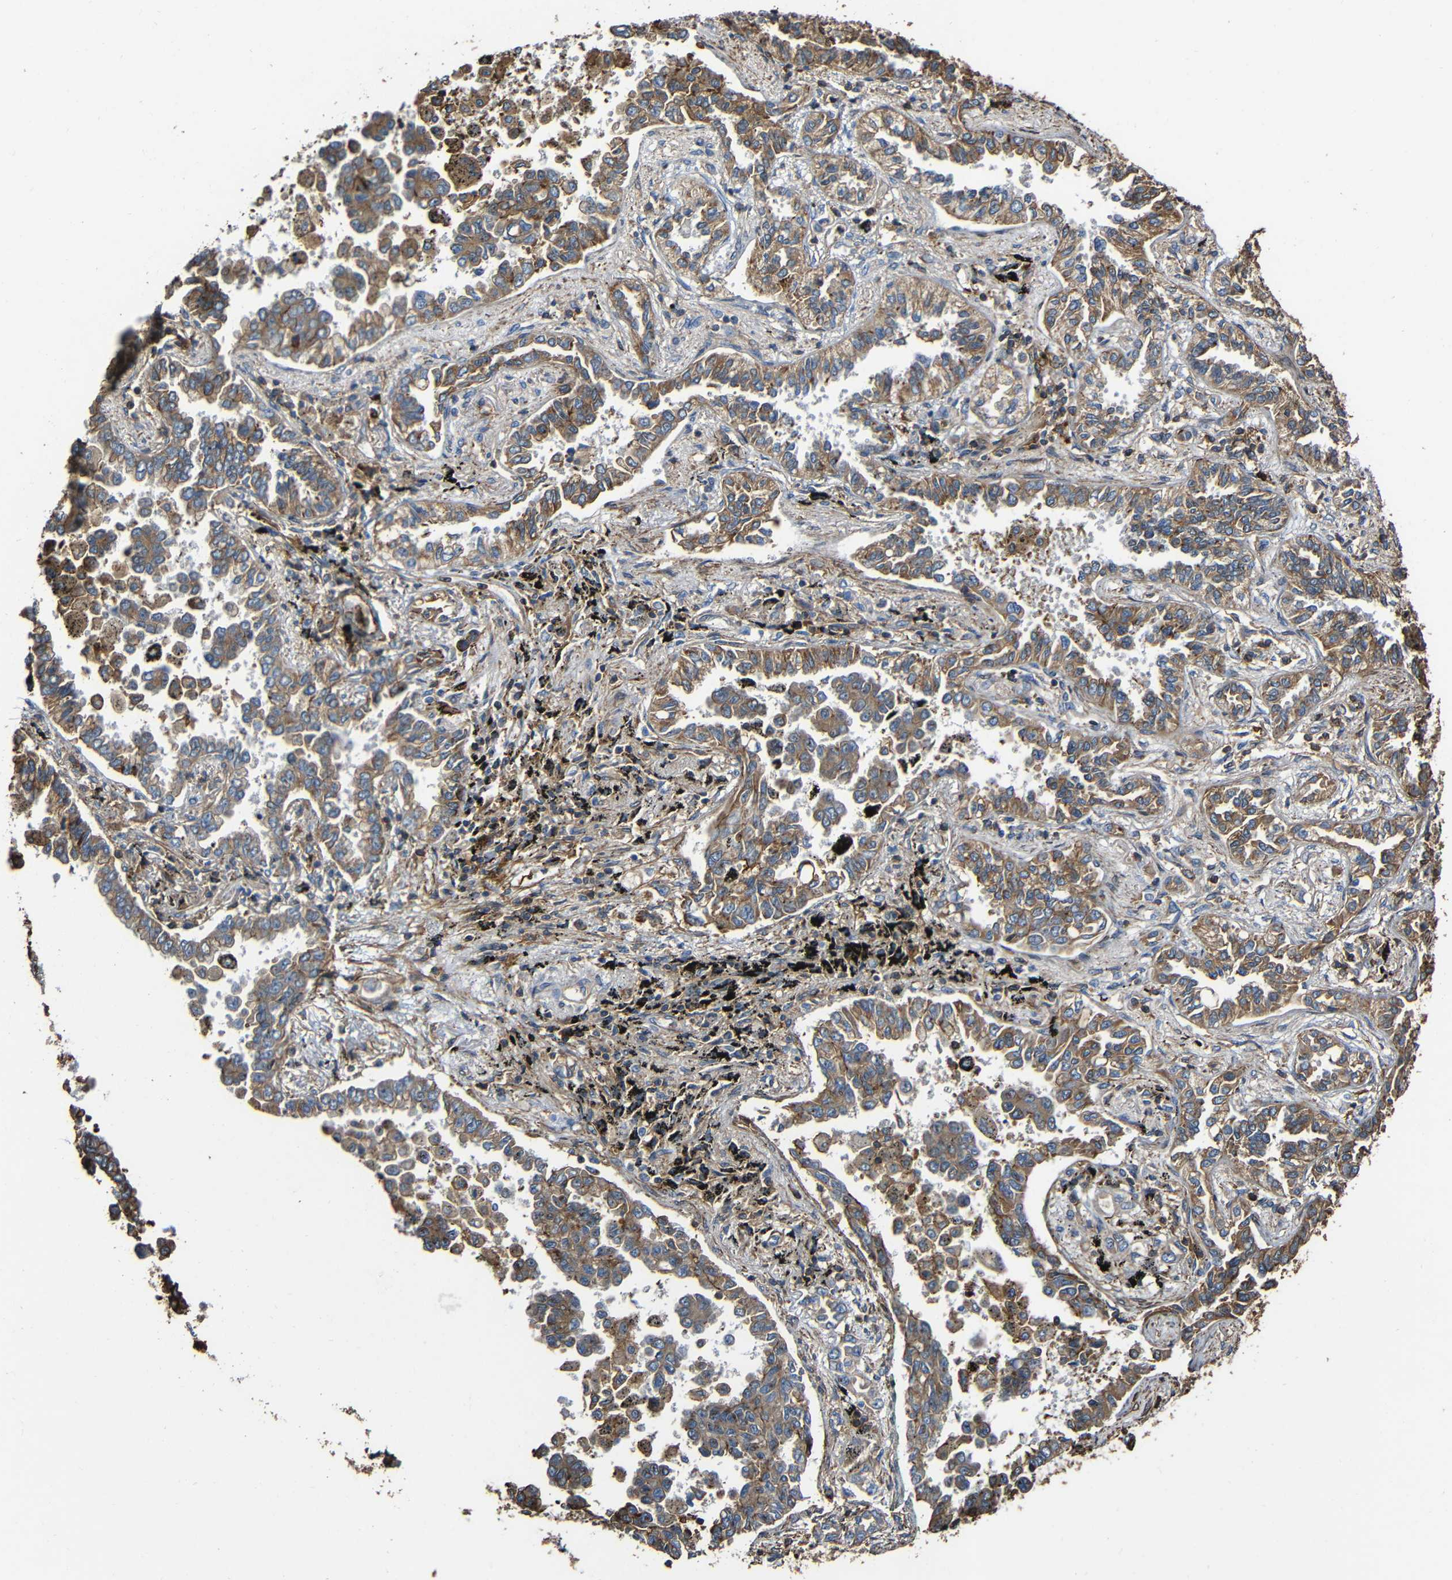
{"staining": {"intensity": "moderate", "quantity": ">75%", "location": "cytoplasmic/membranous"}, "tissue": "lung cancer", "cell_type": "Tumor cells", "image_type": "cancer", "snomed": [{"axis": "morphology", "description": "Normal tissue, NOS"}, {"axis": "morphology", "description": "Adenocarcinoma, NOS"}, {"axis": "topography", "description": "Lung"}], "caption": "DAB immunohistochemical staining of human adenocarcinoma (lung) displays moderate cytoplasmic/membranous protein positivity in about >75% of tumor cells.", "gene": "RHOT2", "patient": {"sex": "male", "age": 59}}